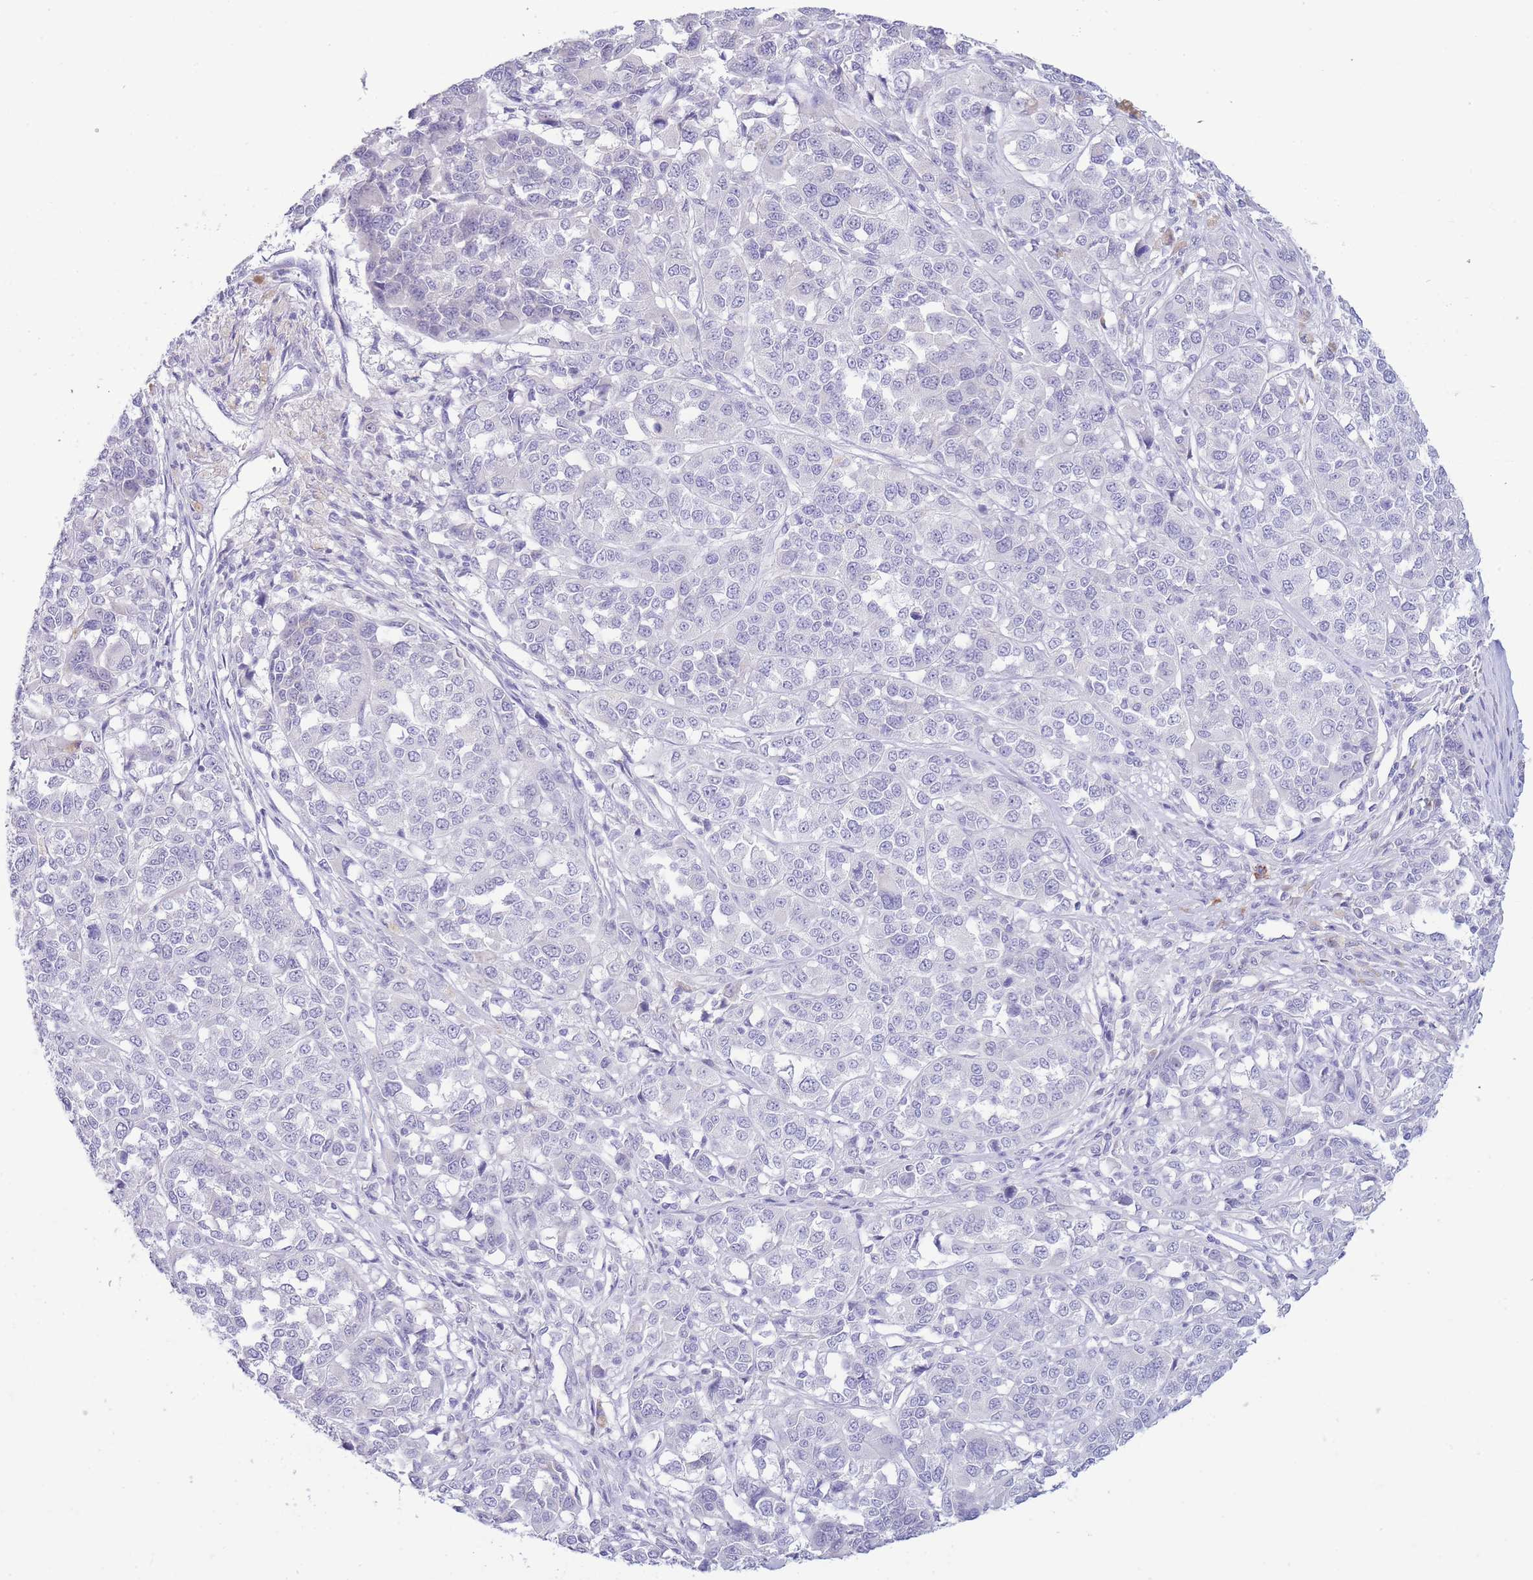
{"staining": {"intensity": "negative", "quantity": "none", "location": "none"}, "tissue": "melanoma", "cell_type": "Tumor cells", "image_type": "cancer", "snomed": [{"axis": "morphology", "description": "Malignant melanoma, Metastatic site"}, {"axis": "topography", "description": "Lymph node"}], "caption": "Histopathology image shows no protein staining in tumor cells of melanoma tissue.", "gene": "ASAP3", "patient": {"sex": "male", "age": 44}}